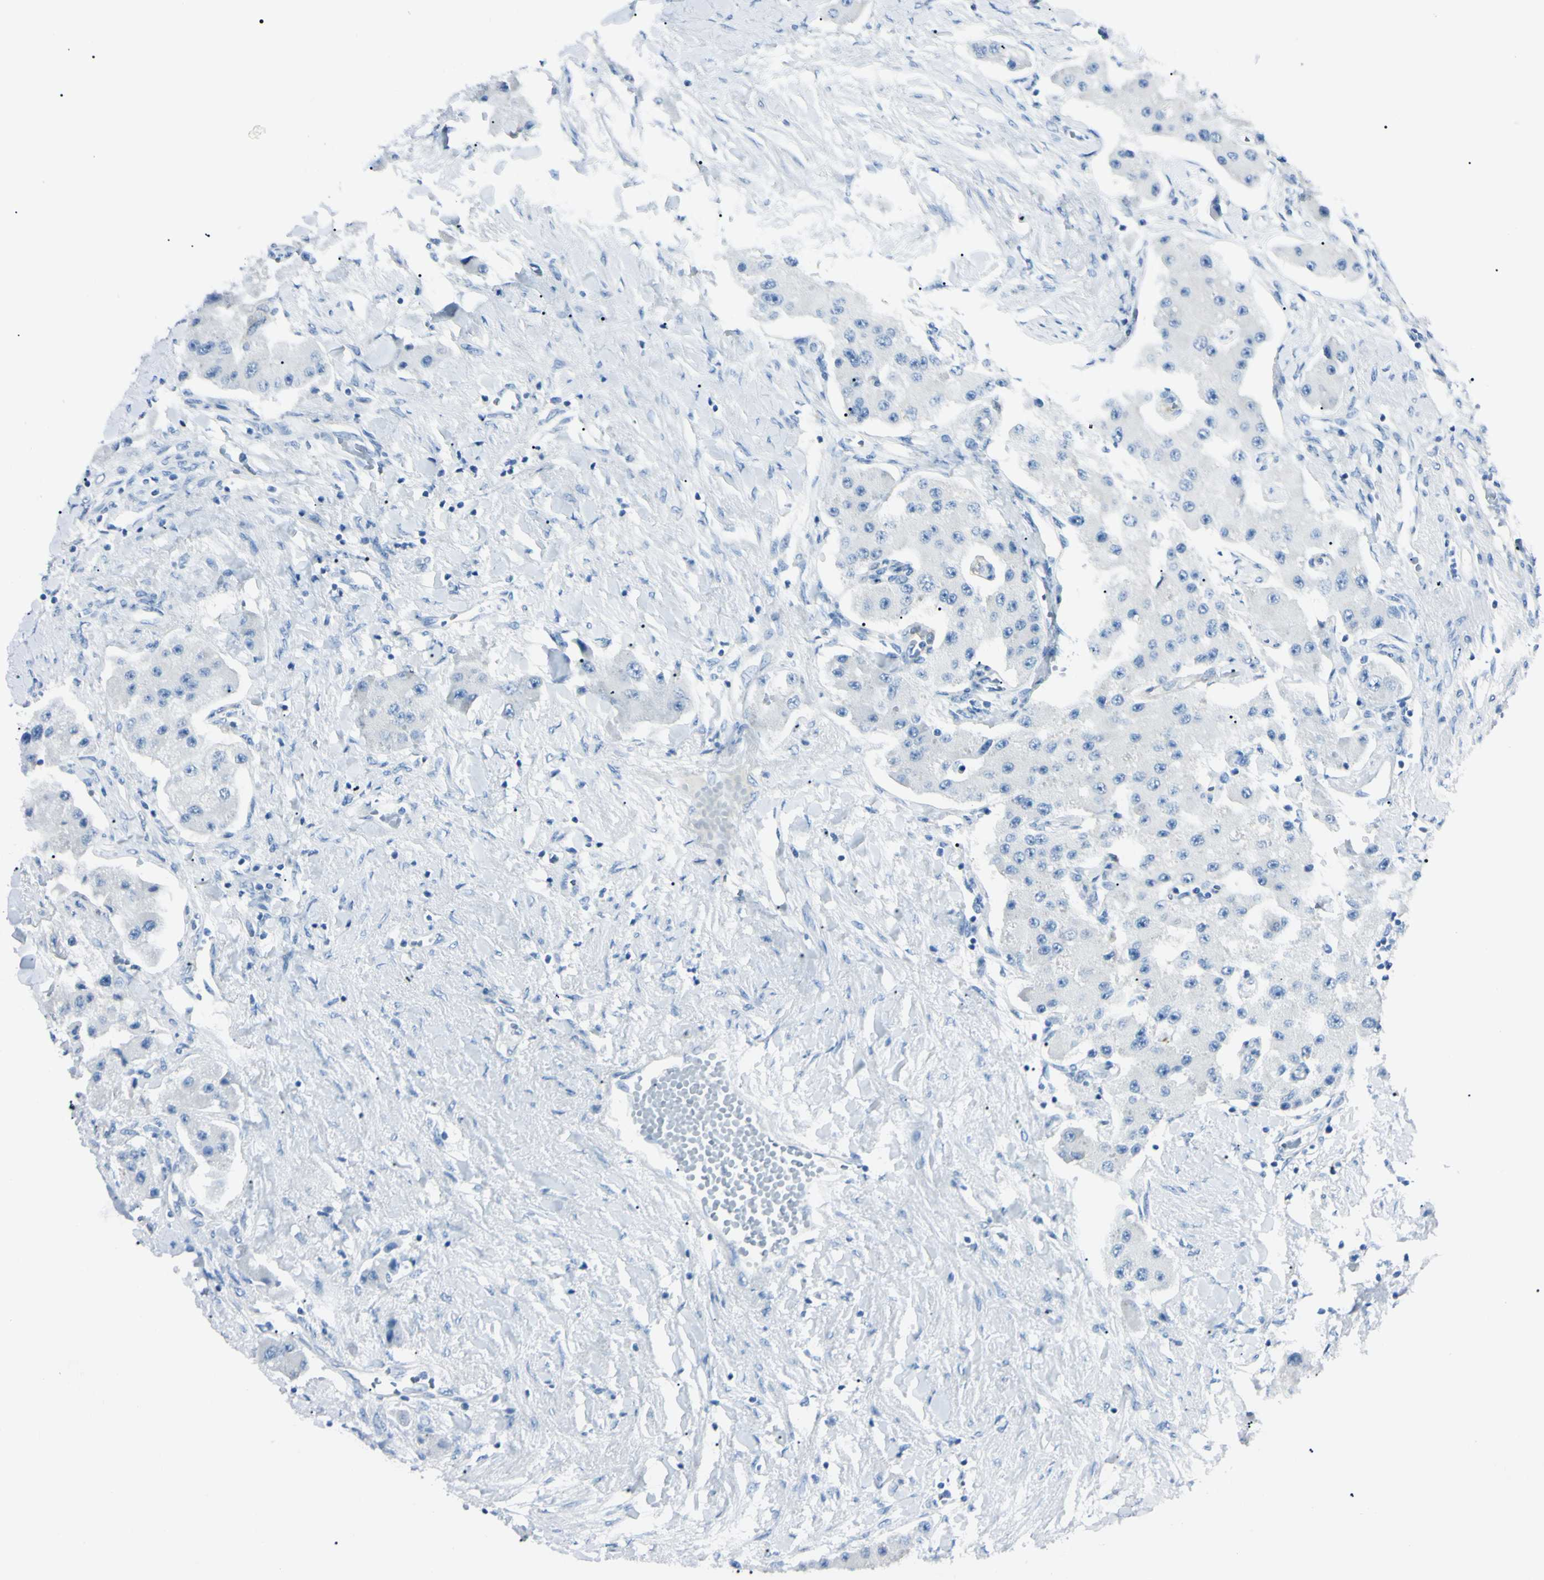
{"staining": {"intensity": "negative", "quantity": "none", "location": "none"}, "tissue": "carcinoid", "cell_type": "Tumor cells", "image_type": "cancer", "snomed": [{"axis": "morphology", "description": "Carcinoid, malignant, NOS"}, {"axis": "topography", "description": "Pancreas"}], "caption": "Tumor cells are negative for brown protein staining in carcinoid (malignant).", "gene": "FOLH1", "patient": {"sex": "male", "age": 41}}